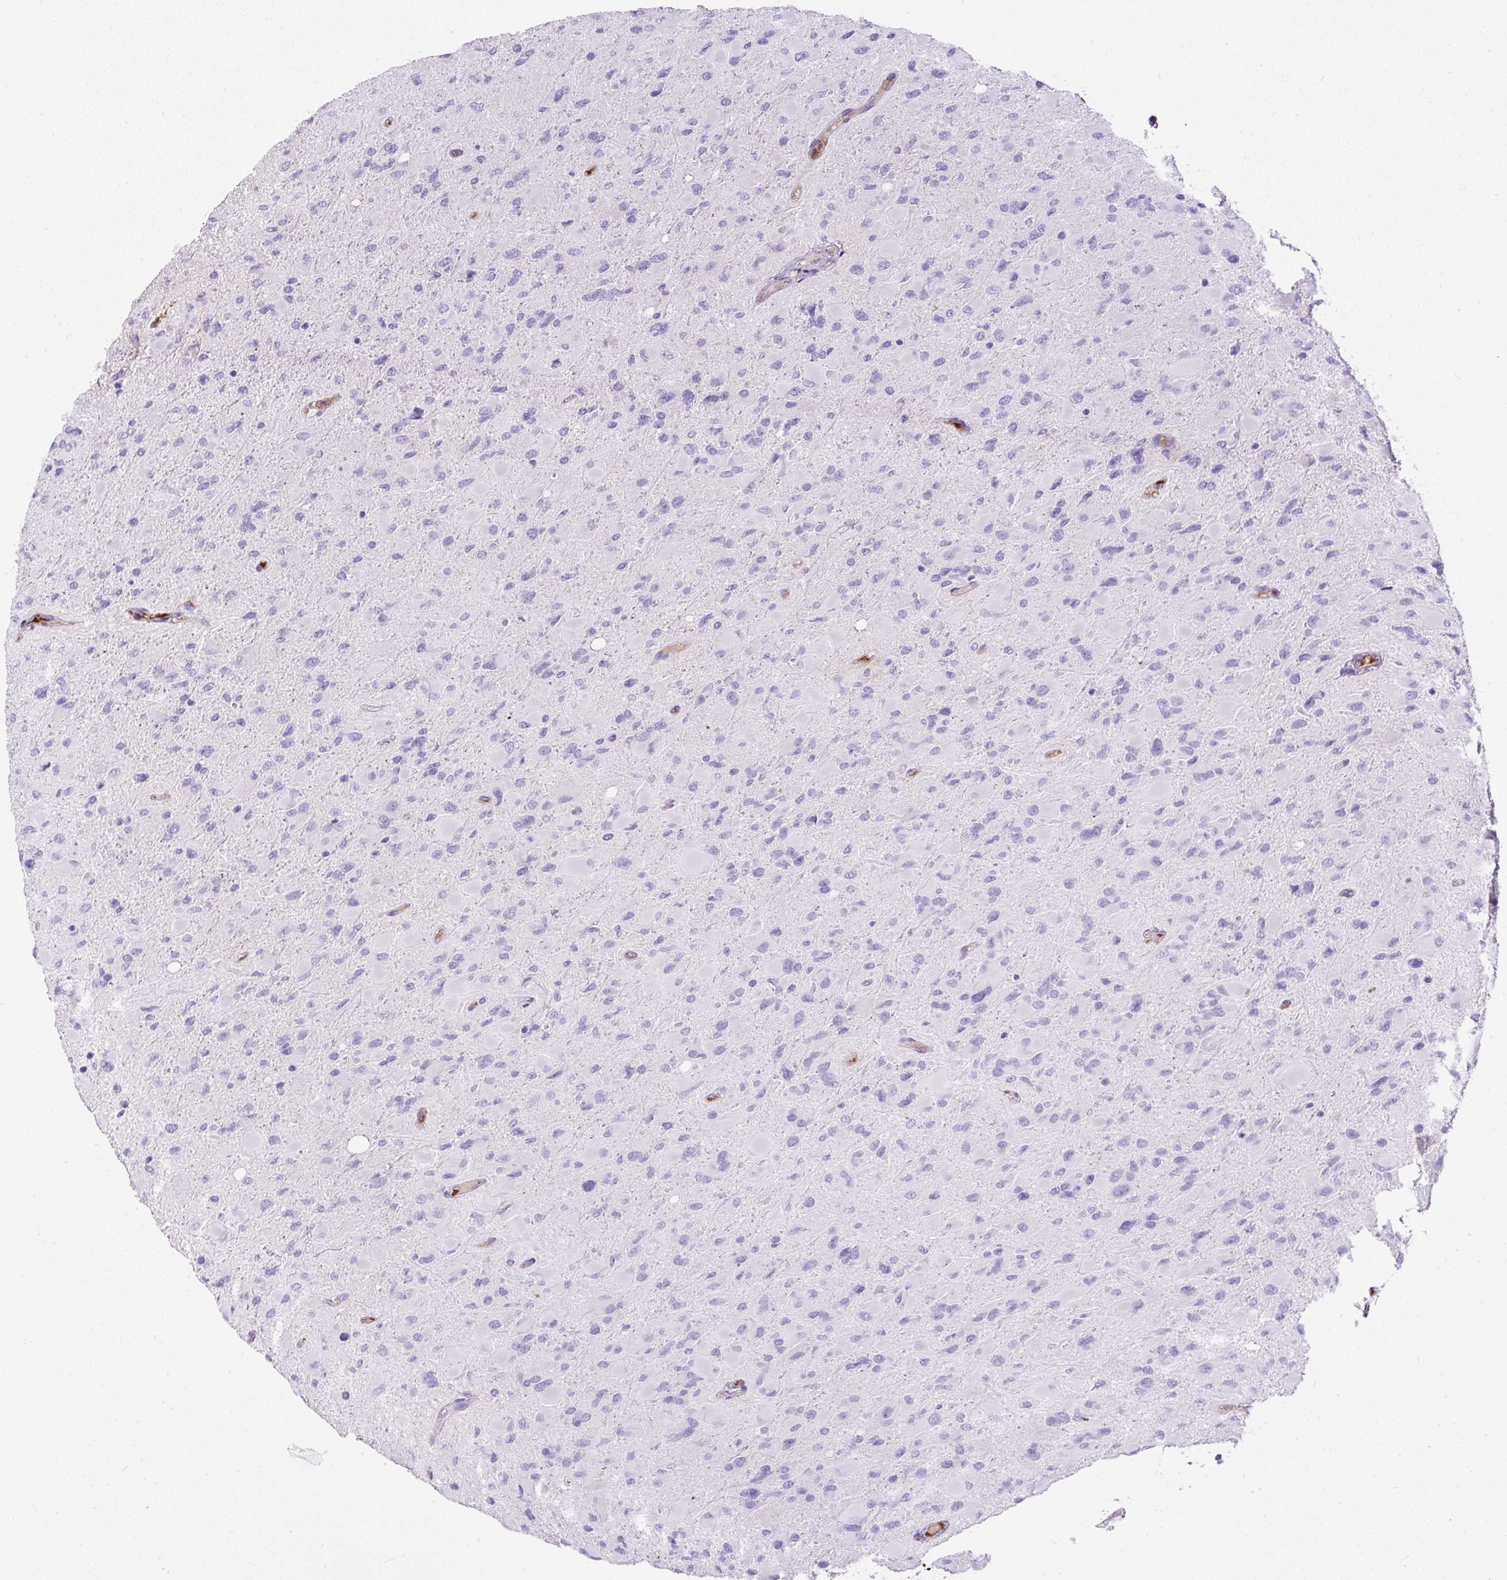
{"staining": {"intensity": "negative", "quantity": "none", "location": "none"}, "tissue": "glioma", "cell_type": "Tumor cells", "image_type": "cancer", "snomed": [{"axis": "morphology", "description": "Glioma, malignant, High grade"}, {"axis": "topography", "description": "Cerebral cortex"}], "caption": "Immunohistochemical staining of glioma demonstrates no significant staining in tumor cells.", "gene": "APCS", "patient": {"sex": "female", "age": 36}}